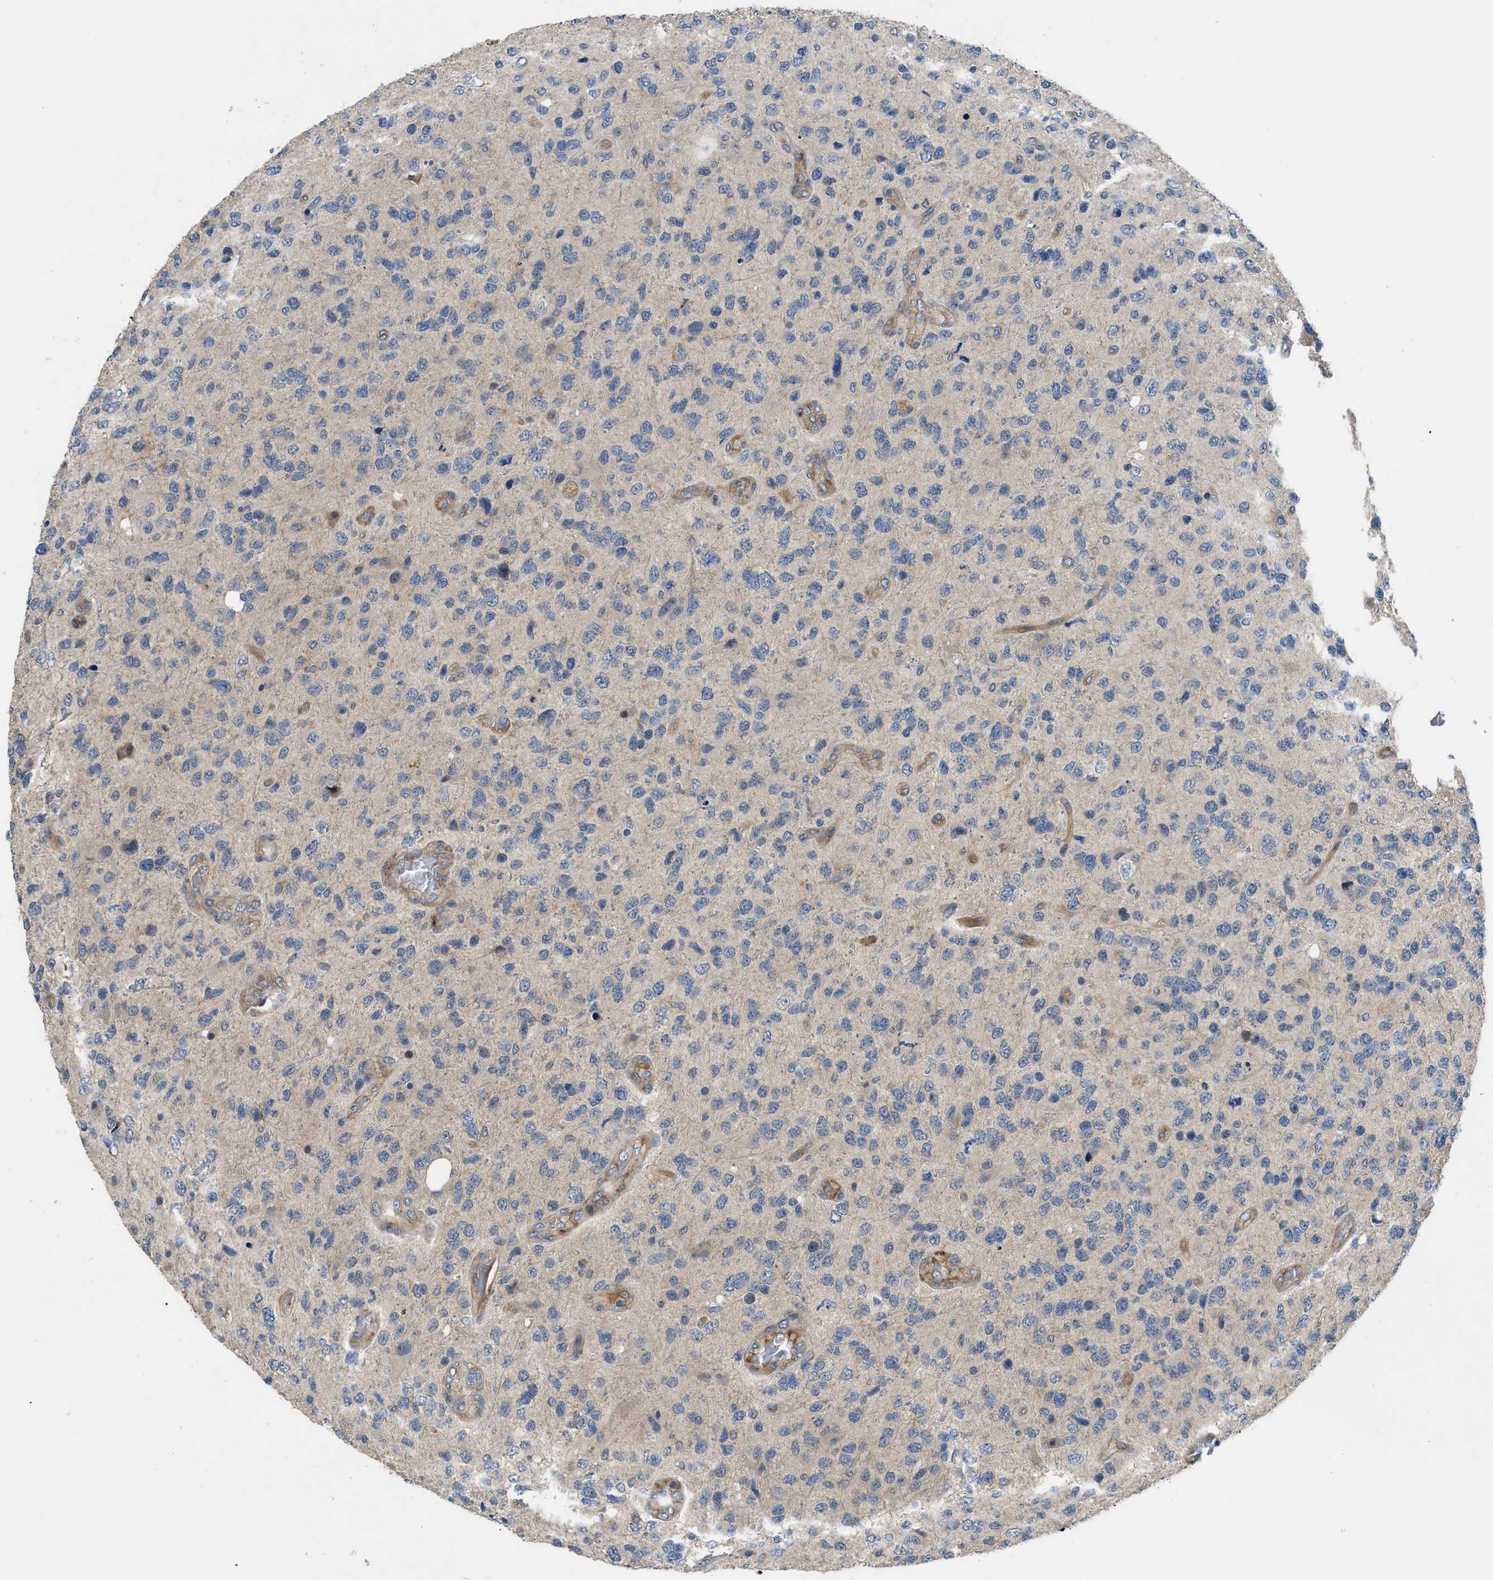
{"staining": {"intensity": "negative", "quantity": "none", "location": "none"}, "tissue": "glioma", "cell_type": "Tumor cells", "image_type": "cancer", "snomed": [{"axis": "morphology", "description": "Glioma, malignant, High grade"}, {"axis": "topography", "description": "Brain"}], "caption": "A high-resolution micrograph shows immunohistochemistry (IHC) staining of glioma, which reveals no significant positivity in tumor cells. The staining was performed using DAB to visualize the protein expression in brown, while the nuclei were stained in blue with hematoxylin (Magnification: 20x).", "gene": "TRAK2", "patient": {"sex": "female", "age": 58}}